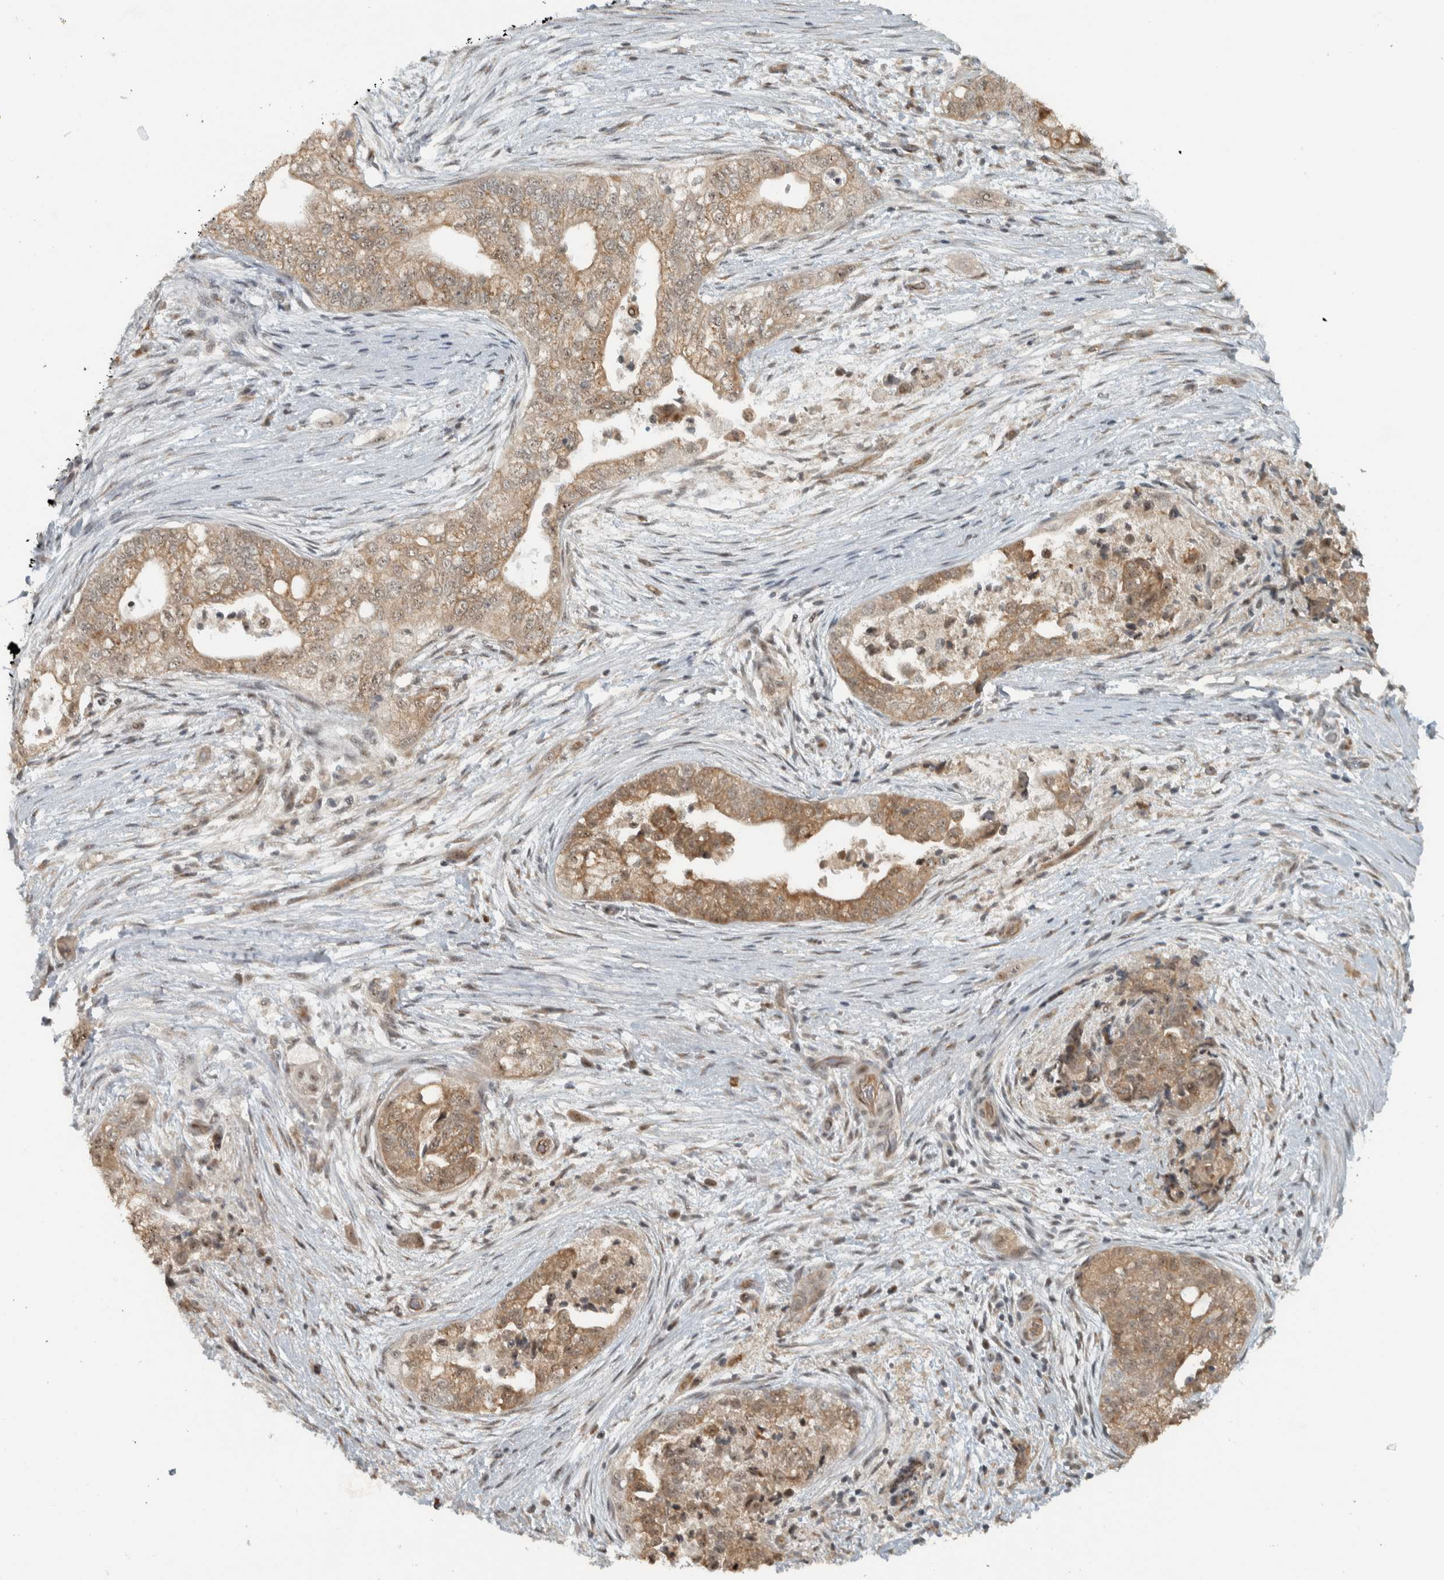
{"staining": {"intensity": "moderate", "quantity": ">75%", "location": "cytoplasmic/membranous,nuclear"}, "tissue": "pancreatic cancer", "cell_type": "Tumor cells", "image_type": "cancer", "snomed": [{"axis": "morphology", "description": "Adenocarcinoma, NOS"}, {"axis": "topography", "description": "Pancreas"}], "caption": "Protein expression analysis of adenocarcinoma (pancreatic) reveals moderate cytoplasmic/membranous and nuclear expression in approximately >75% of tumor cells.", "gene": "NAPG", "patient": {"sex": "male", "age": 72}}